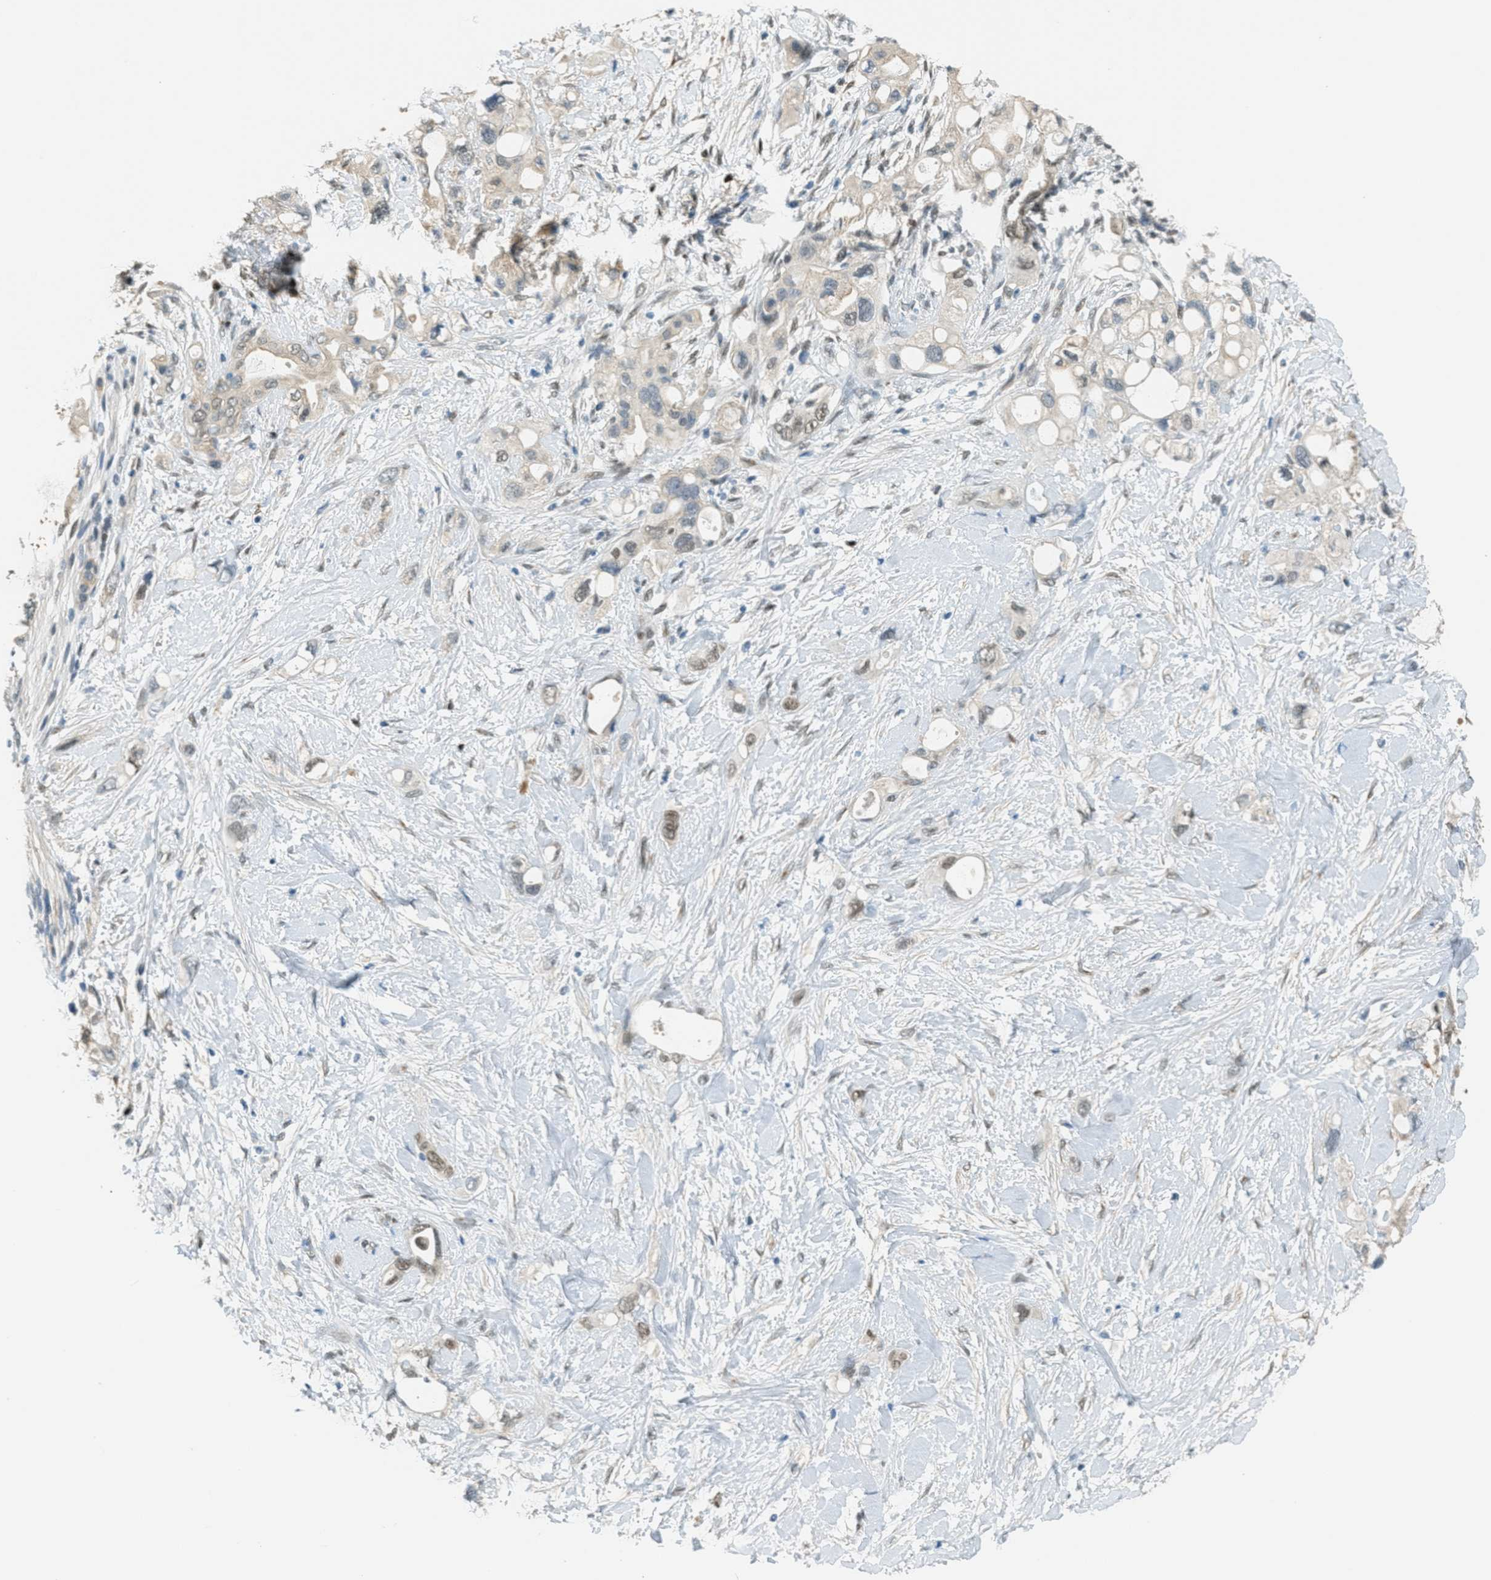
{"staining": {"intensity": "weak", "quantity": "25%-75%", "location": "cytoplasmic/membranous"}, "tissue": "pancreatic cancer", "cell_type": "Tumor cells", "image_type": "cancer", "snomed": [{"axis": "morphology", "description": "Adenocarcinoma, NOS"}, {"axis": "topography", "description": "Pancreas"}], "caption": "This is an image of IHC staining of pancreatic cancer, which shows weak staining in the cytoplasmic/membranous of tumor cells.", "gene": "TCF3", "patient": {"sex": "female", "age": 56}}